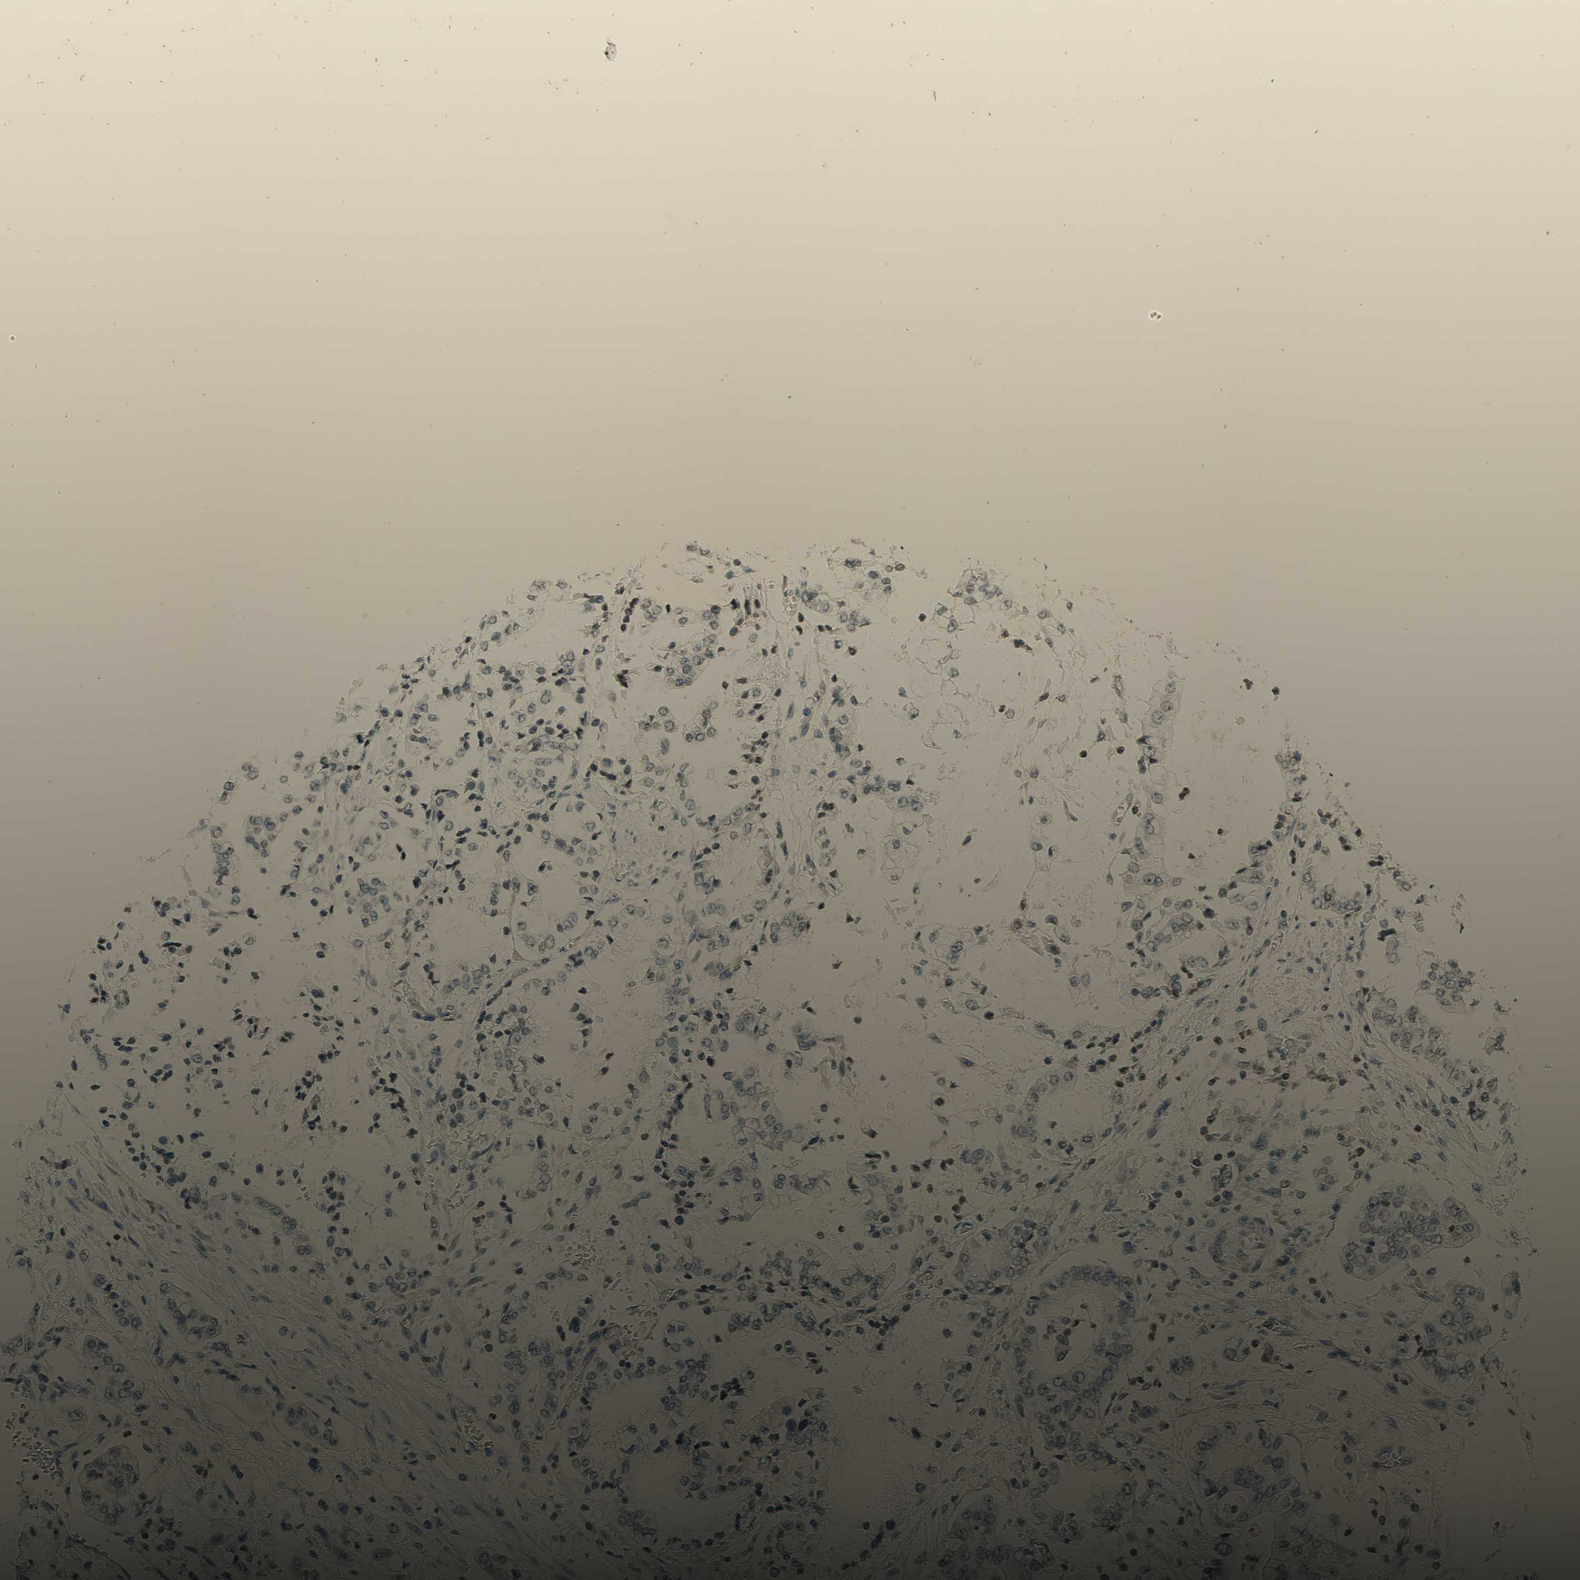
{"staining": {"intensity": "negative", "quantity": "none", "location": "none"}, "tissue": "stomach cancer", "cell_type": "Tumor cells", "image_type": "cancer", "snomed": [{"axis": "morphology", "description": "Adenocarcinoma, NOS"}, {"axis": "topography", "description": "Stomach"}], "caption": "DAB immunohistochemical staining of stomach cancer shows no significant expression in tumor cells.", "gene": "WIPF1", "patient": {"sex": "male", "age": 76}}